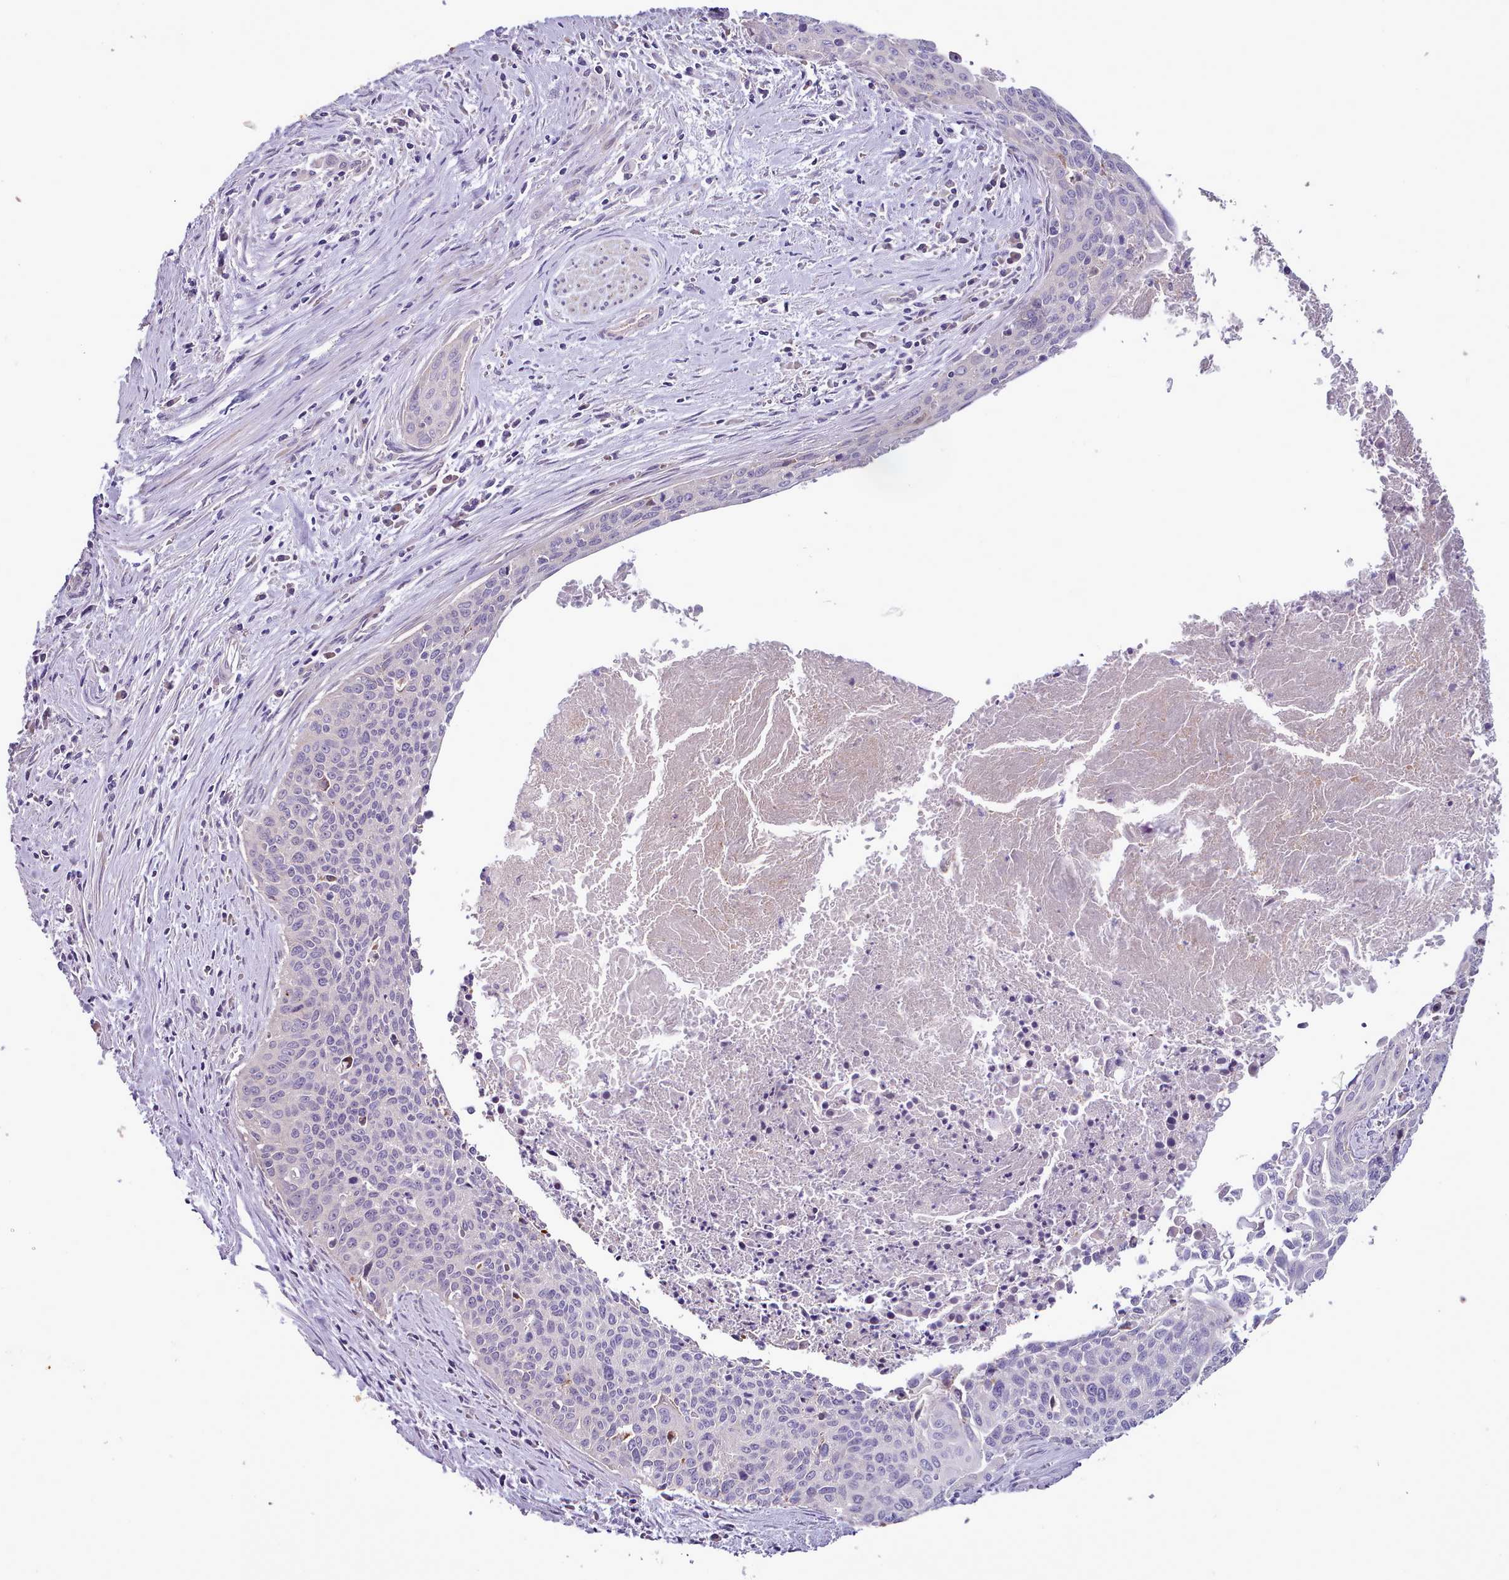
{"staining": {"intensity": "negative", "quantity": "none", "location": "none"}, "tissue": "cervical cancer", "cell_type": "Tumor cells", "image_type": "cancer", "snomed": [{"axis": "morphology", "description": "Squamous cell carcinoma, NOS"}, {"axis": "topography", "description": "Cervix"}], "caption": "Cervical cancer (squamous cell carcinoma) stained for a protein using IHC reveals no expression tumor cells.", "gene": "SETX", "patient": {"sex": "female", "age": 55}}